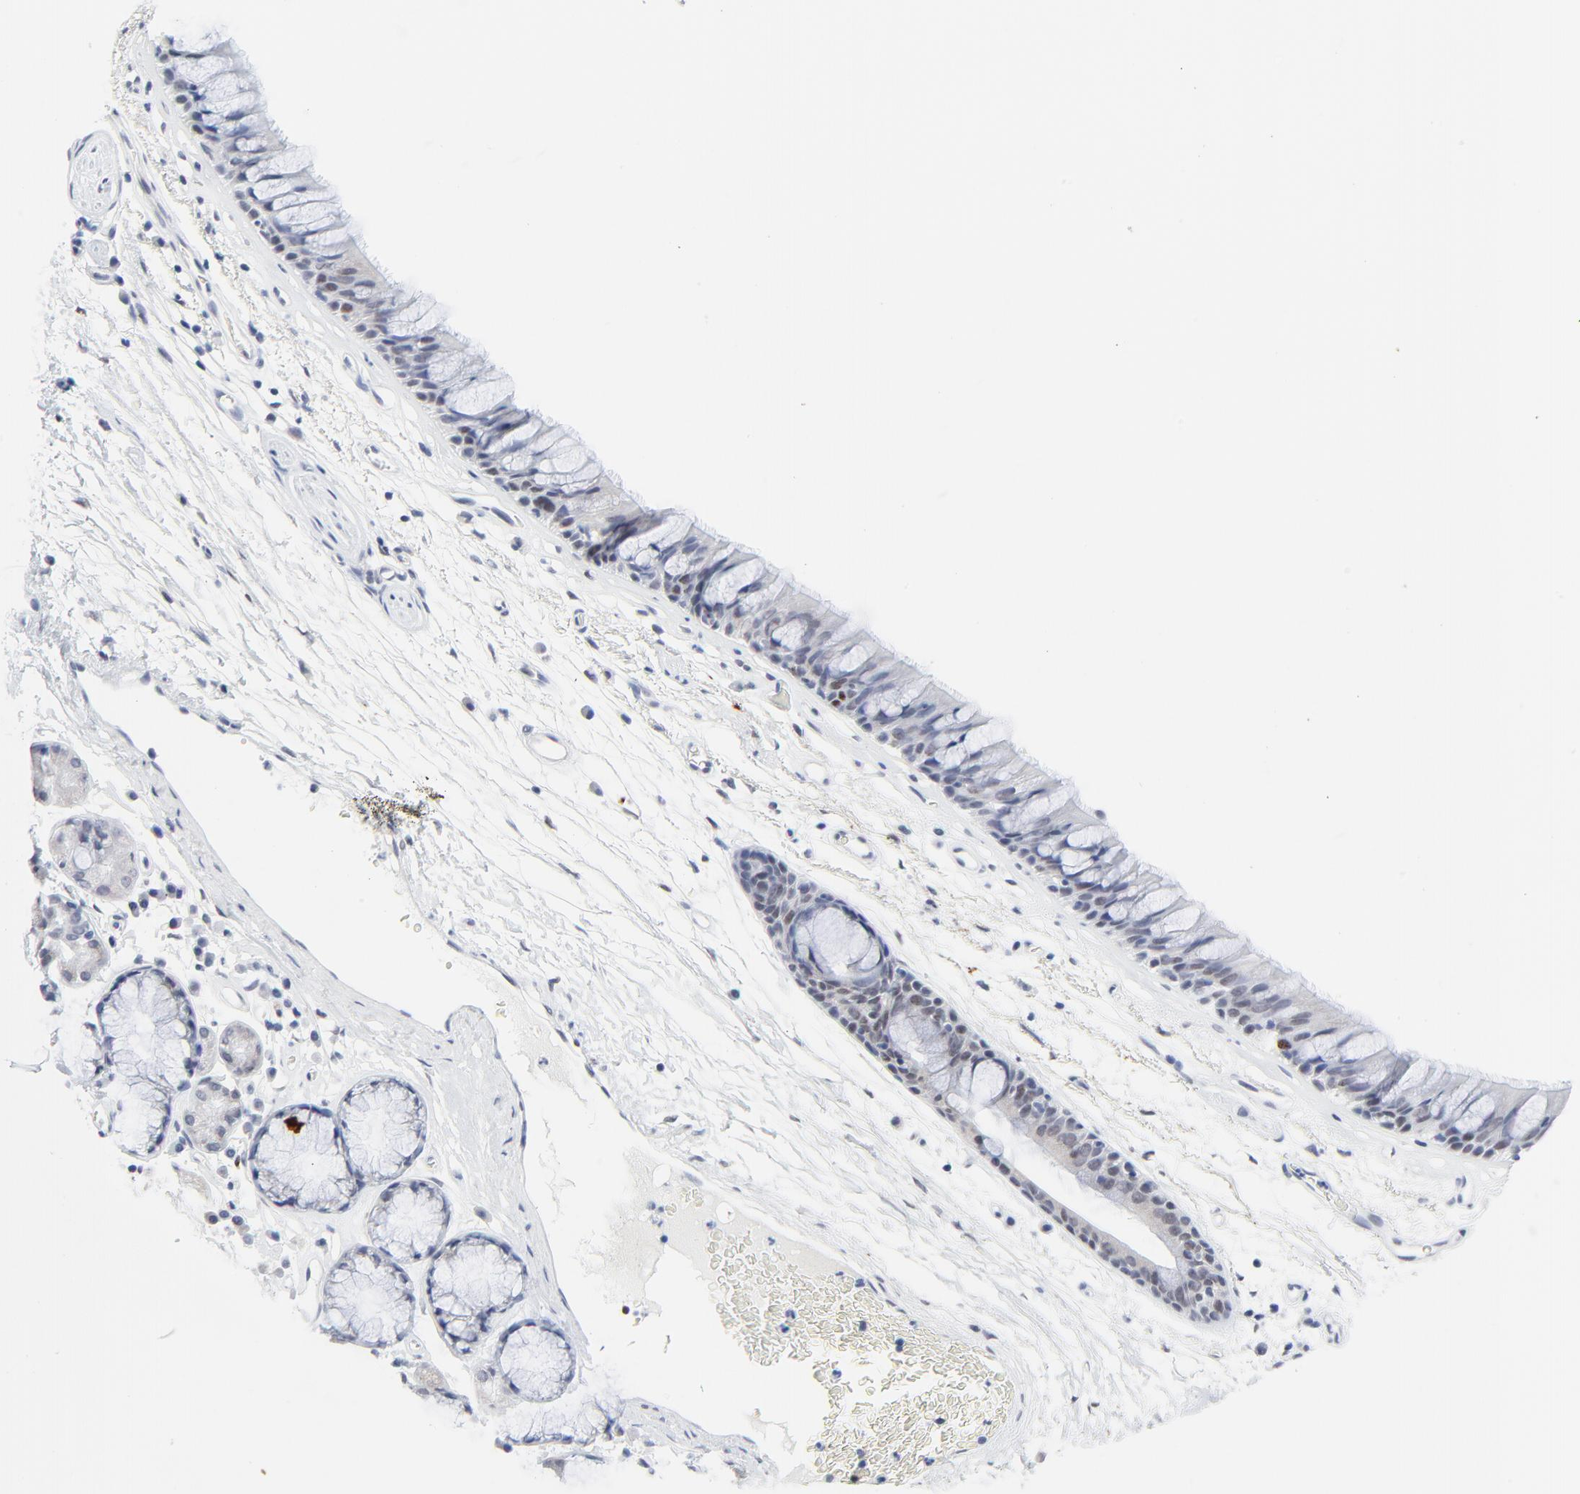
{"staining": {"intensity": "weak", "quantity": "<25%", "location": "nuclear"}, "tissue": "bronchus", "cell_type": "Respiratory epithelial cells", "image_type": "normal", "snomed": [{"axis": "morphology", "description": "Normal tissue, NOS"}, {"axis": "morphology", "description": "Adenocarcinoma, NOS"}, {"axis": "topography", "description": "Bronchus"}, {"axis": "topography", "description": "Lung"}], "caption": "Immunohistochemistry micrograph of unremarkable bronchus: human bronchus stained with DAB shows no significant protein positivity in respiratory epithelial cells. The staining was performed using DAB to visualize the protein expression in brown, while the nuclei were stained in blue with hematoxylin (Magnification: 20x).", "gene": "ZNF589", "patient": {"sex": "female", "age": 54}}